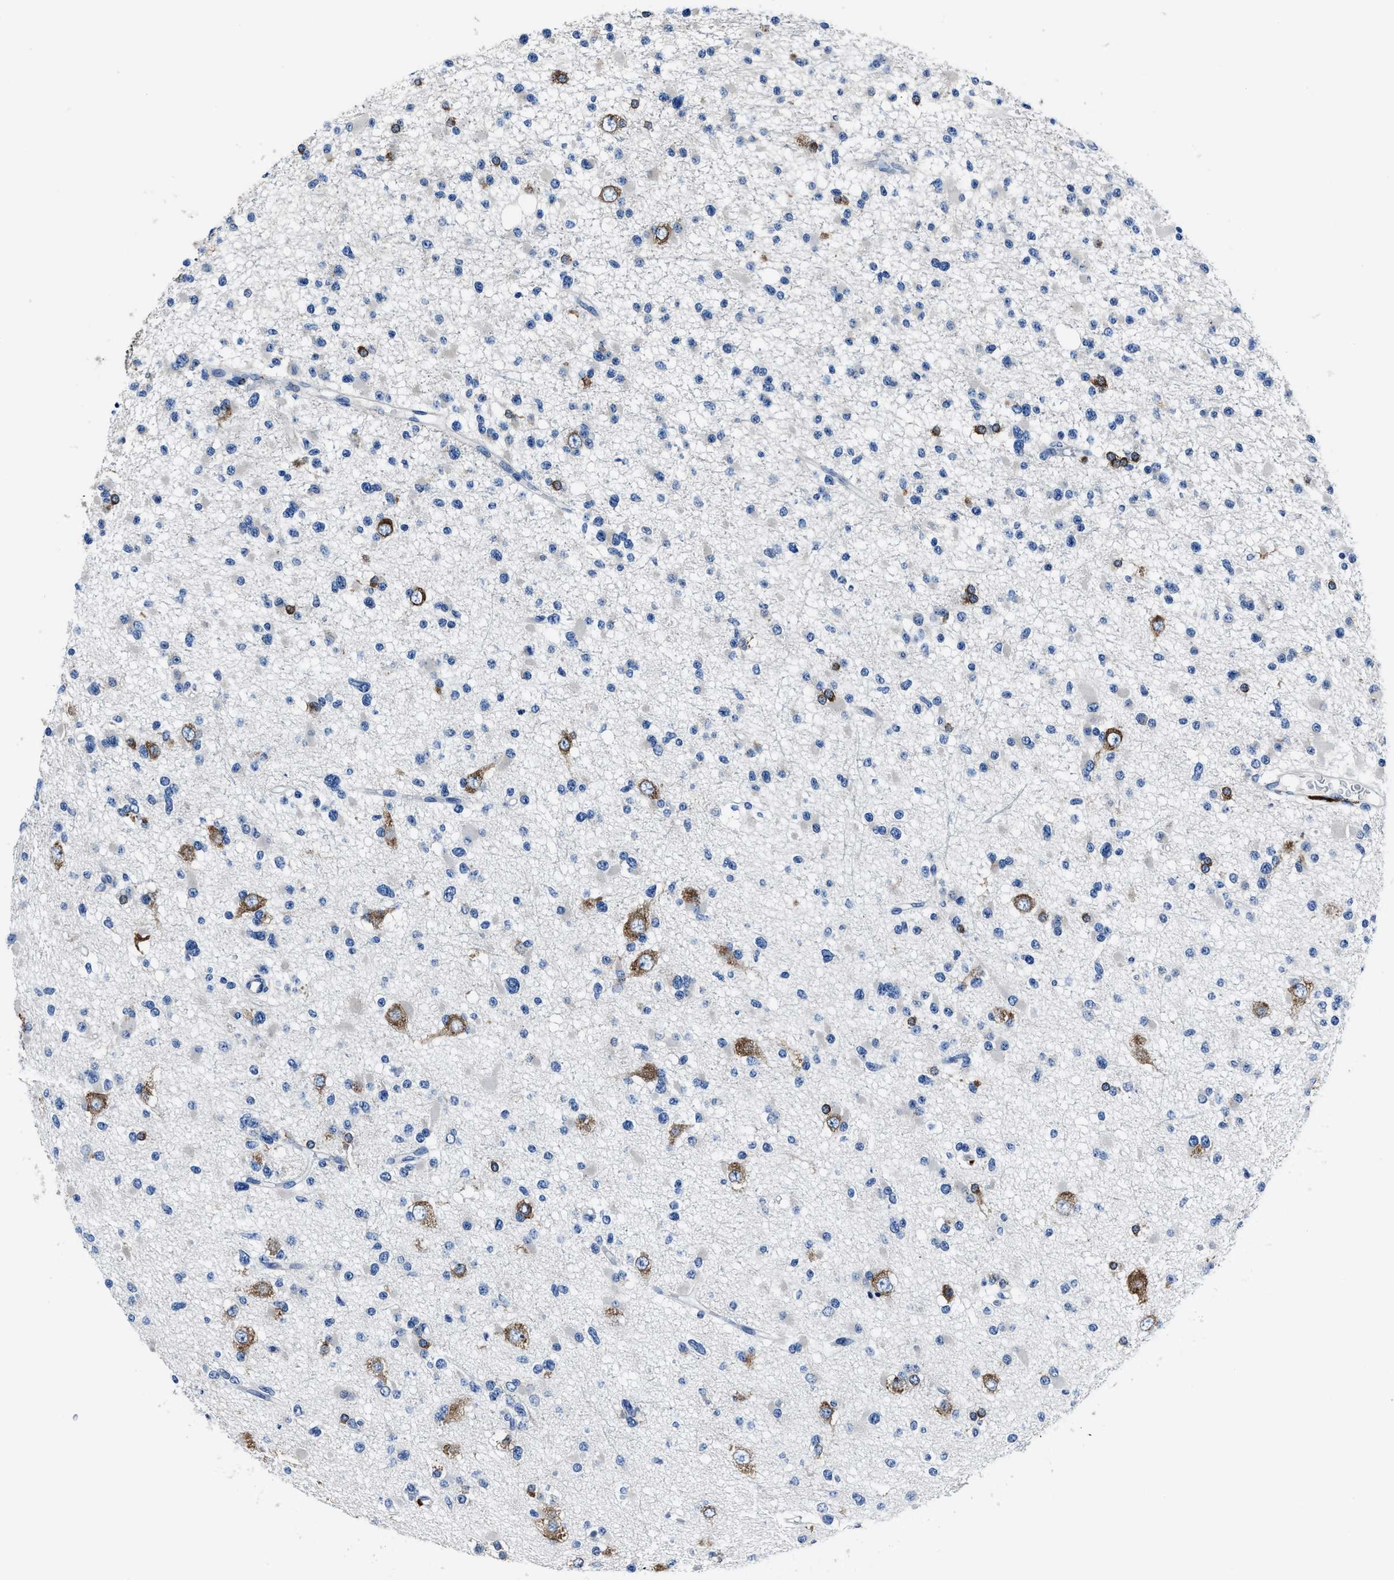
{"staining": {"intensity": "strong", "quantity": "<25%", "location": "cytoplasmic/membranous"}, "tissue": "glioma", "cell_type": "Tumor cells", "image_type": "cancer", "snomed": [{"axis": "morphology", "description": "Glioma, malignant, Low grade"}, {"axis": "topography", "description": "Brain"}], "caption": "About <25% of tumor cells in glioma exhibit strong cytoplasmic/membranous protein expression as visualized by brown immunohistochemical staining.", "gene": "NACAD", "patient": {"sex": "female", "age": 22}}